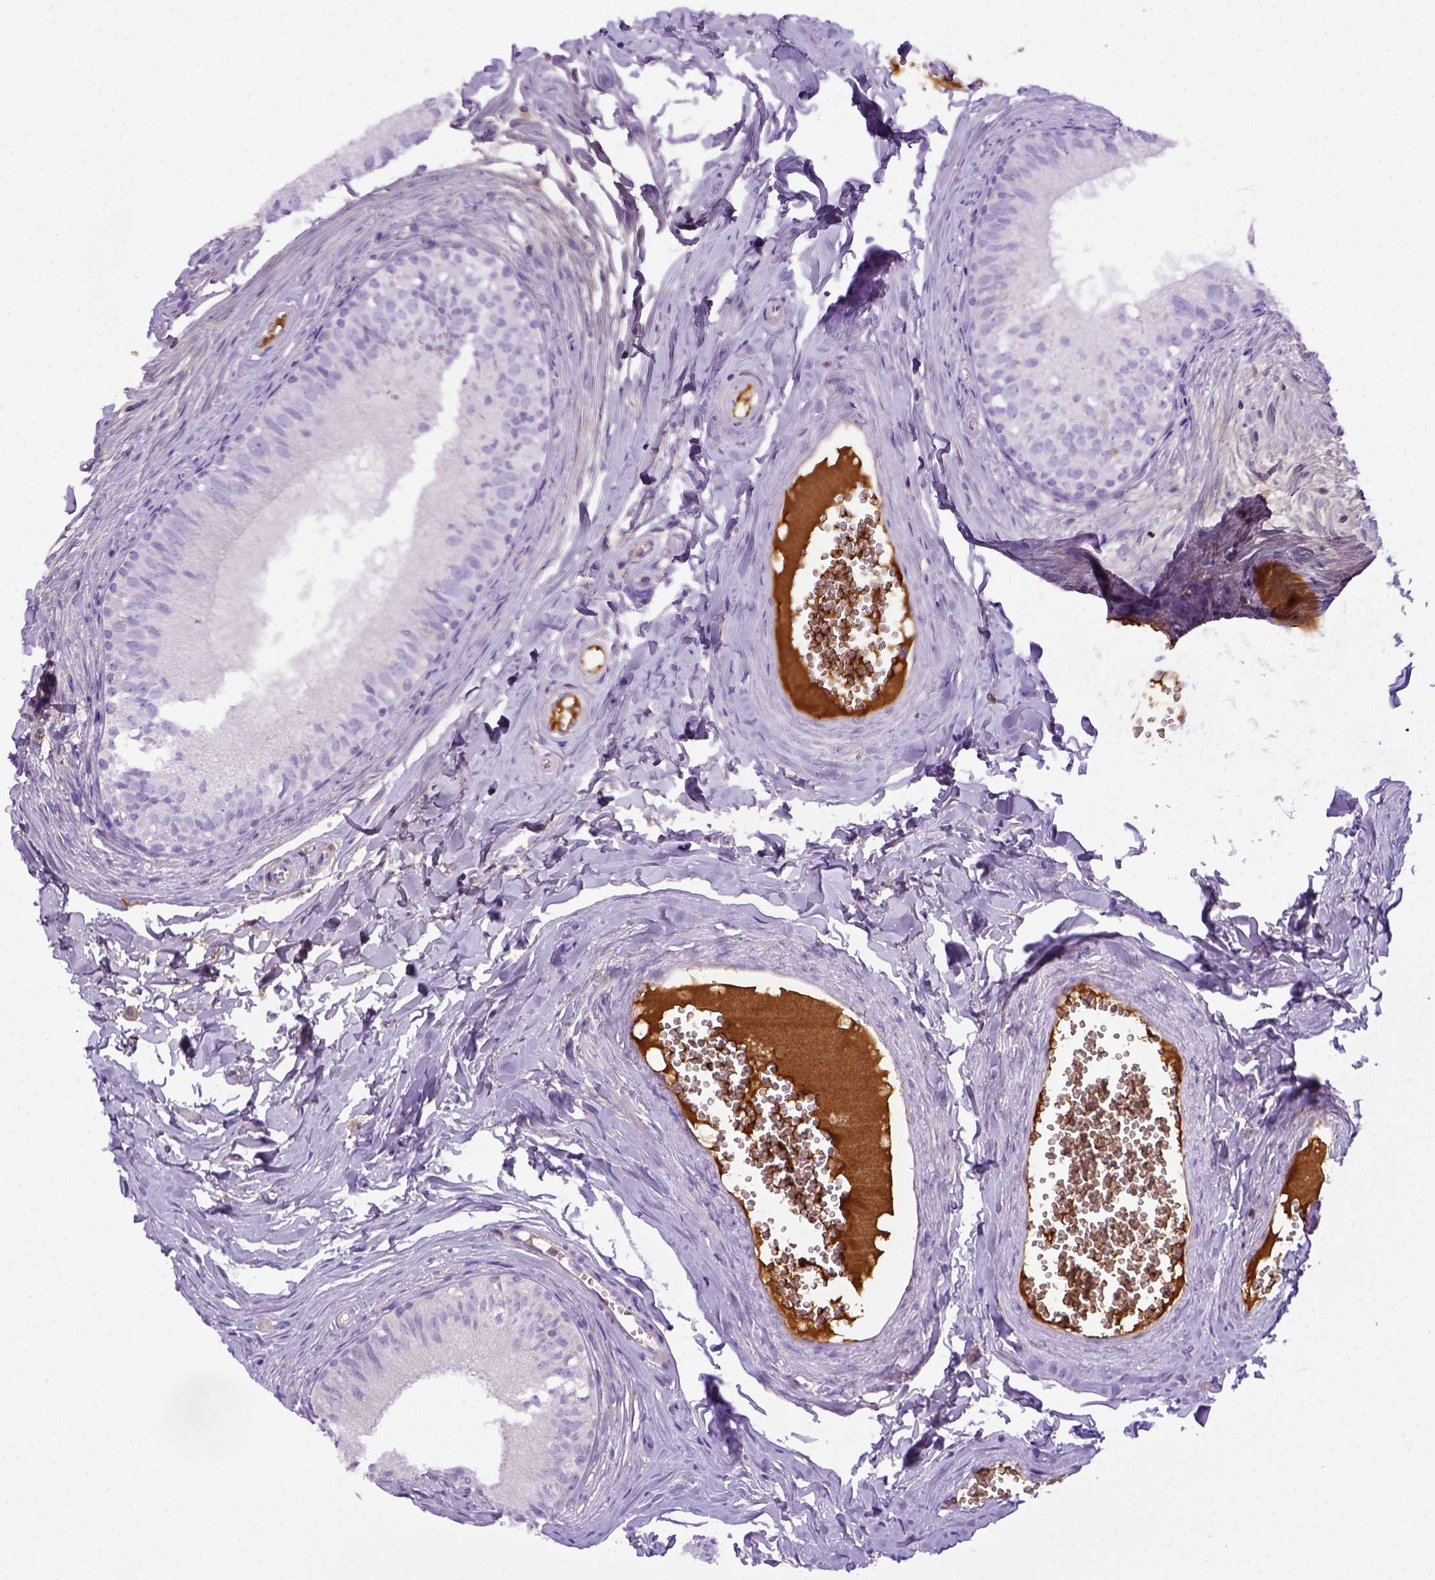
{"staining": {"intensity": "negative", "quantity": "none", "location": "none"}, "tissue": "epididymis", "cell_type": "Glandular cells", "image_type": "normal", "snomed": [{"axis": "morphology", "description": "Normal tissue, NOS"}, {"axis": "topography", "description": "Epididymis"}], "caption": "Immunohistochemistry (IHC) micrograph of benign epididymis: human epididymis stained with DAB (3,3'-diaminobenzidine) demonstrates no significant protein positivity in glandular cells.", "gene": "ITIH4", "patient": {"sex": "male", "age": 45}}